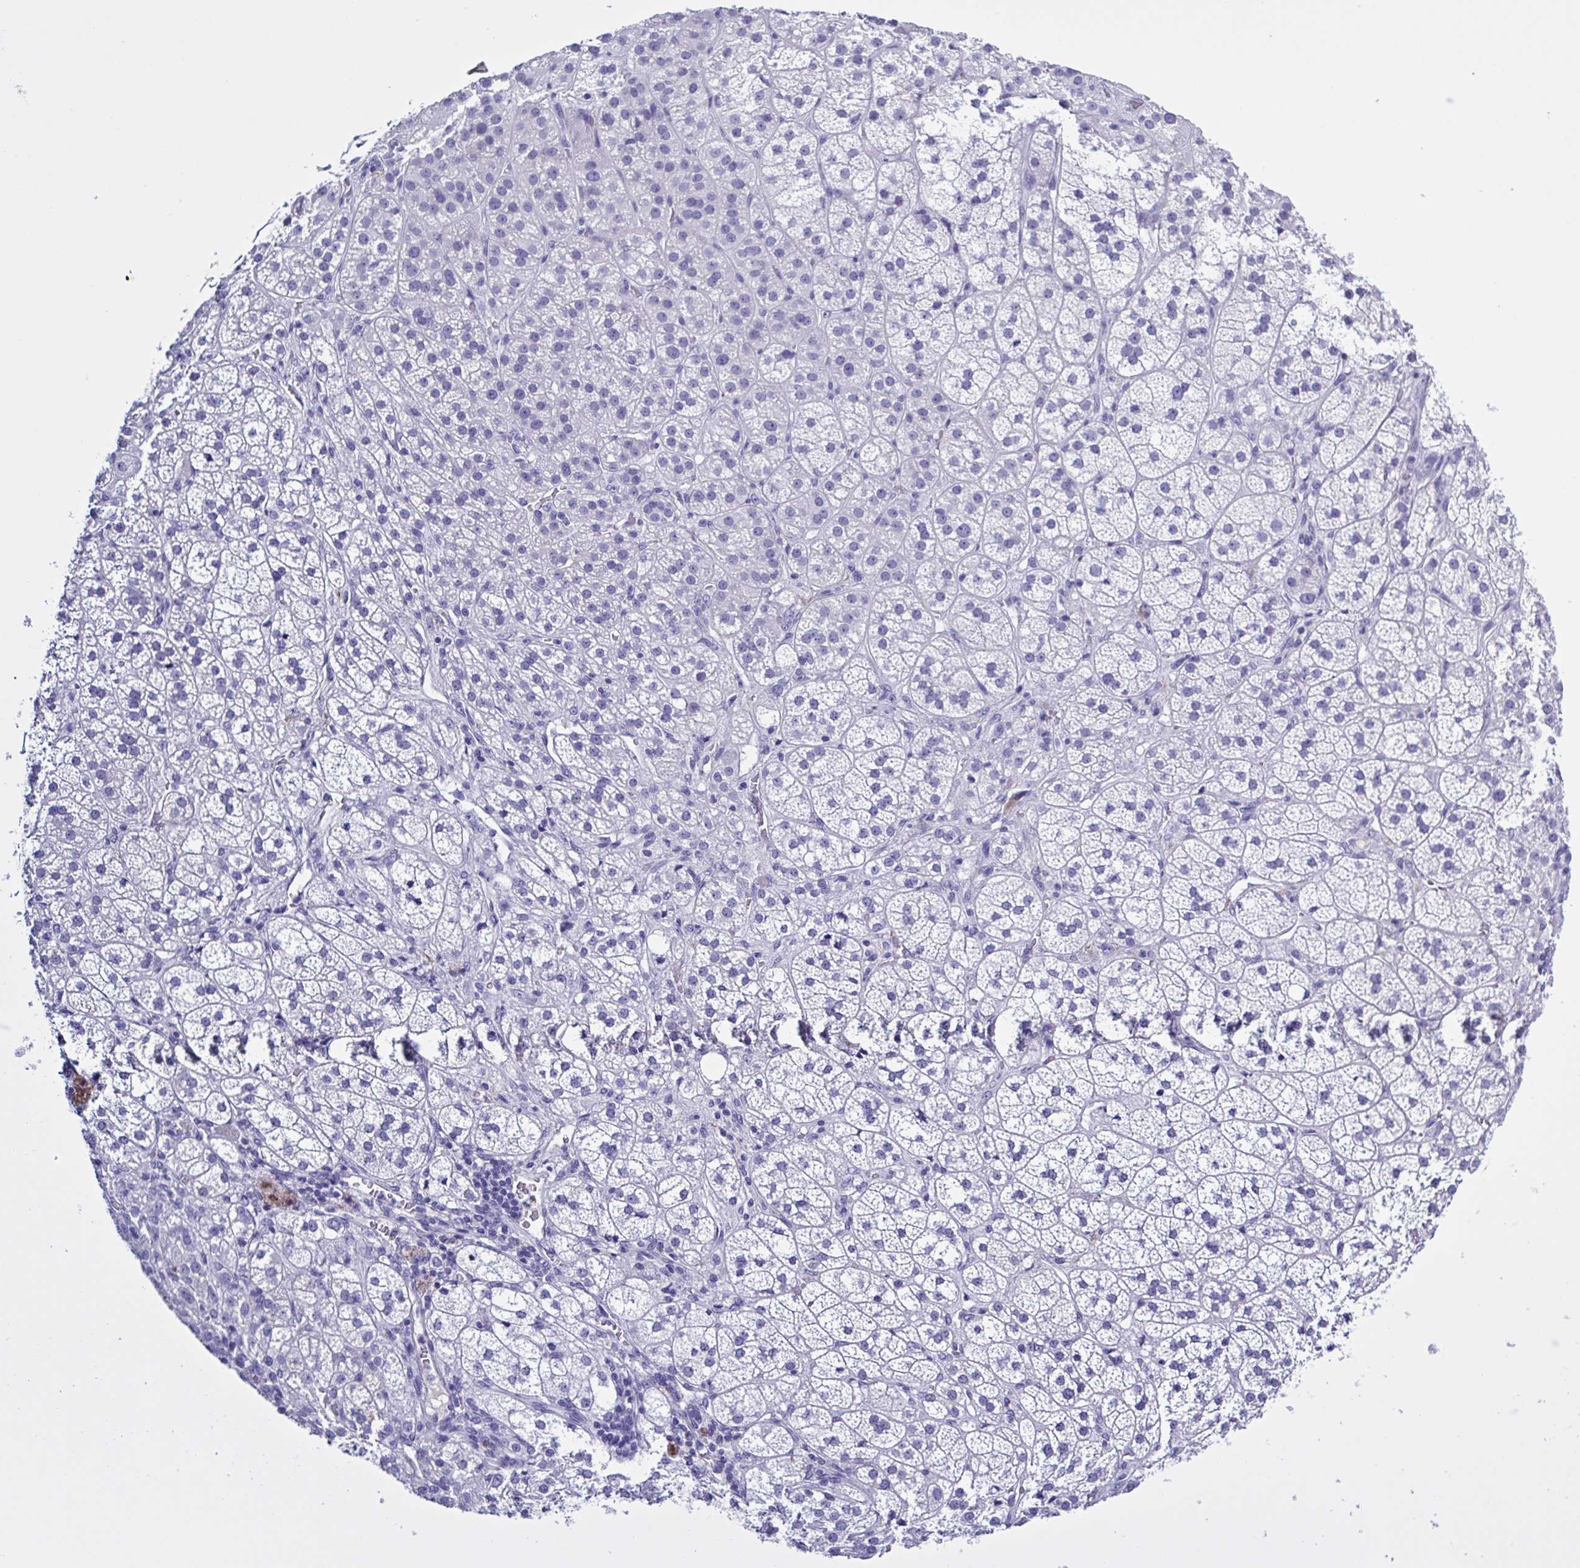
{"staining": {"intensity": "negative", "quantity": "none", "location": "none"}, "tissue": "adrenal gland", "cell_type": "Glandular cells", "image_type": "normal", "snomed": [{"axis": "morphology", "description": "Normal tissue, NOS"}, {"axis": "topography", "description": "Adrenal gland"}], "caption": "The photomicrograph exhibits no staining of glandular cells in normal adrenal gland.", "gene": "USP35", "patient": {"sex": "female", "age": 60}}